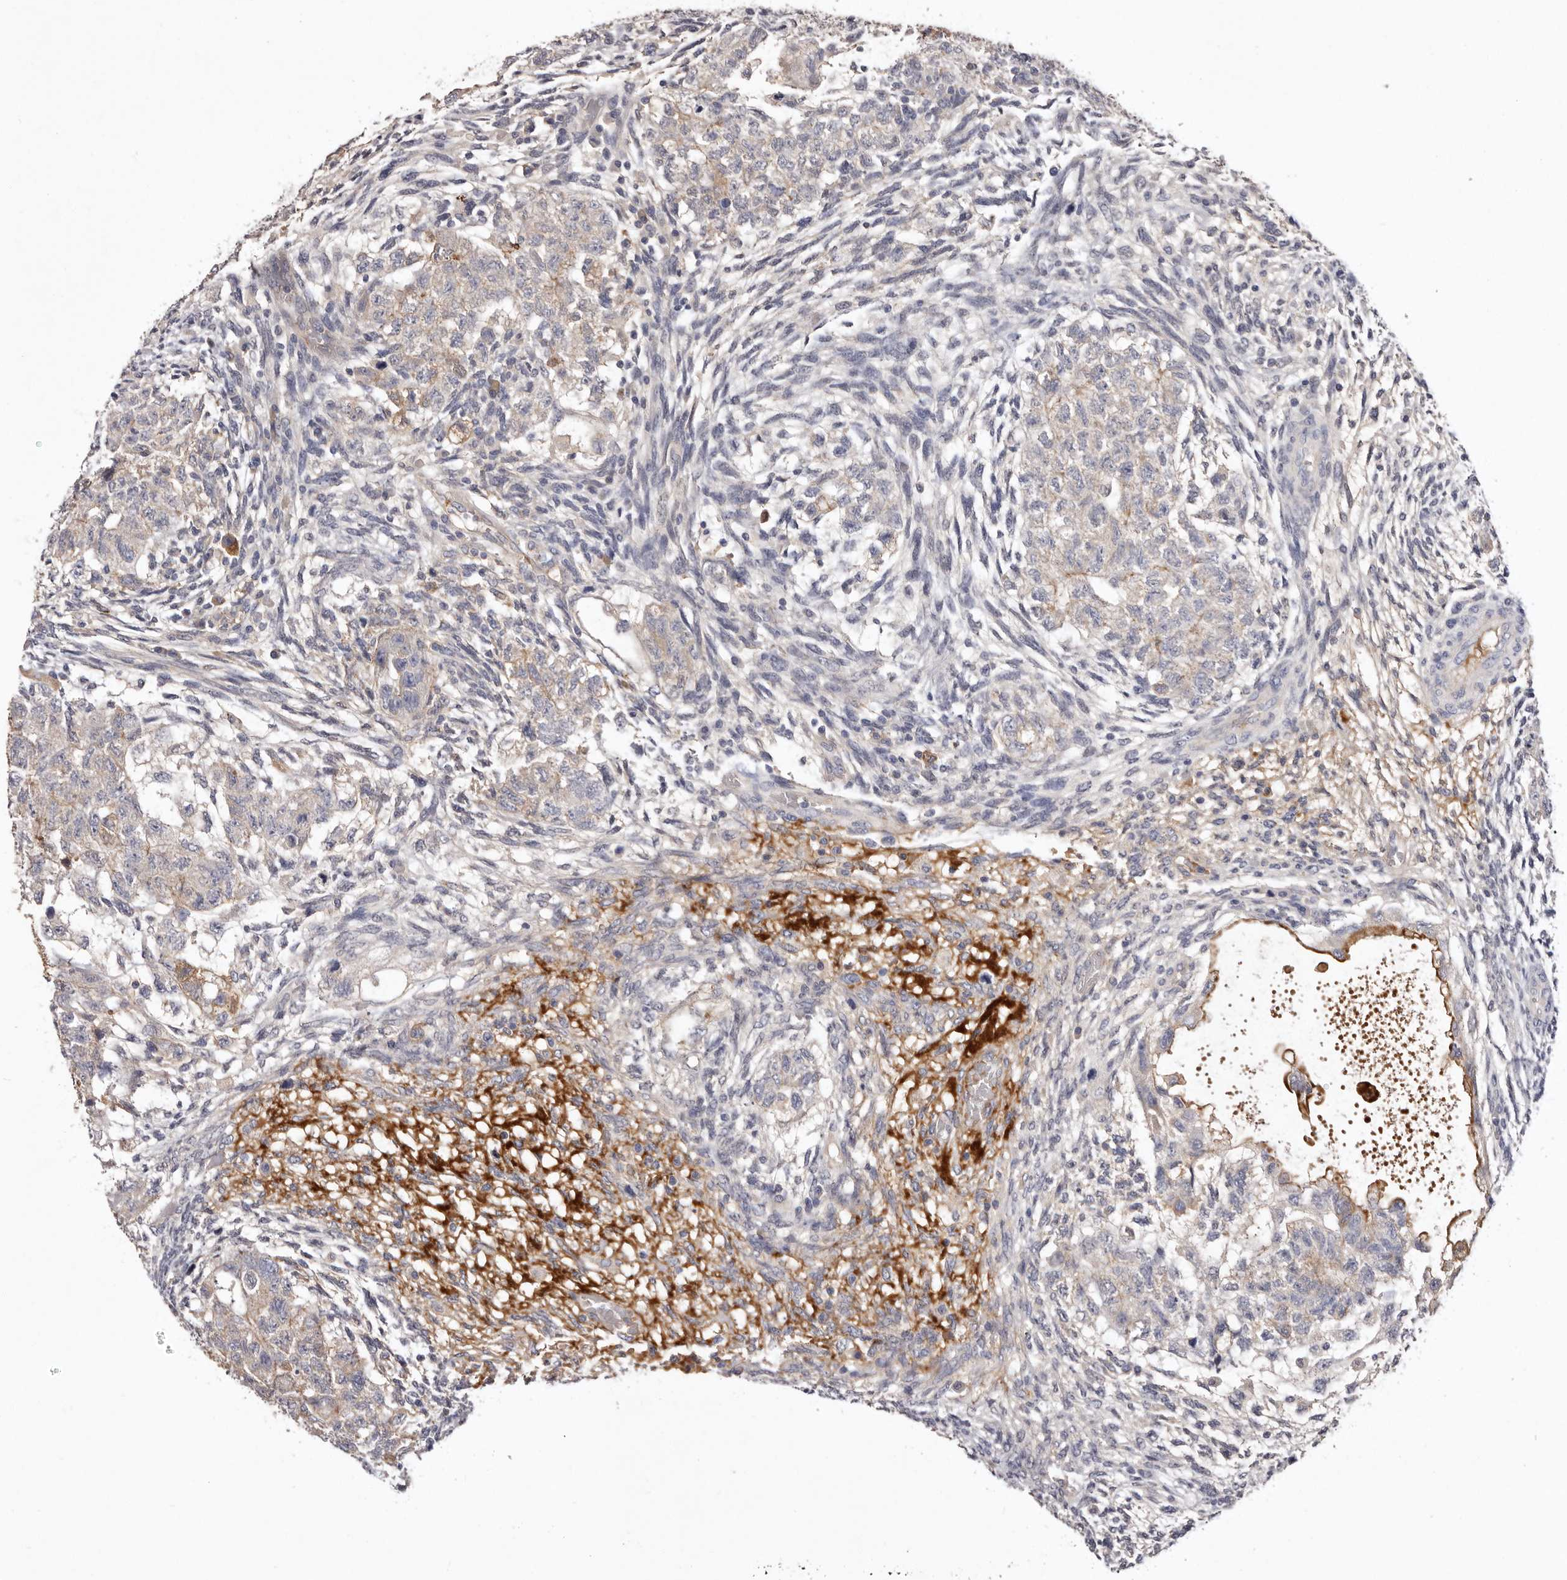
{"staining": {"intensity": "weak", "quantity": "25%-75%", "location": "cytoplasmic/membranous"}, "tissue": "testis cancer", "cell_type": "Tumor cells", "image_type": "cancer", "snomed": [{"axis": "morphology", "description": "Normal tissue, NOS"}, {"axis": "morphology", "description": "Carcinoma, Embryonal, NOS"}, {"axis": "topography", "description": "Testis"}], "caption": "Tumor cells demonstrate weak cytoplasmic/membranous expression in approximately 25%-75% of cells in embryonal carcinoma (testis). Using DAB (3,3'-diaminobenzidine) (brown) and hematoxylin (blue) stains, captured at high magnification using brightfield microscopy.", "gene": "LMLN", "patient": {"sex": "male", "age": 36}}